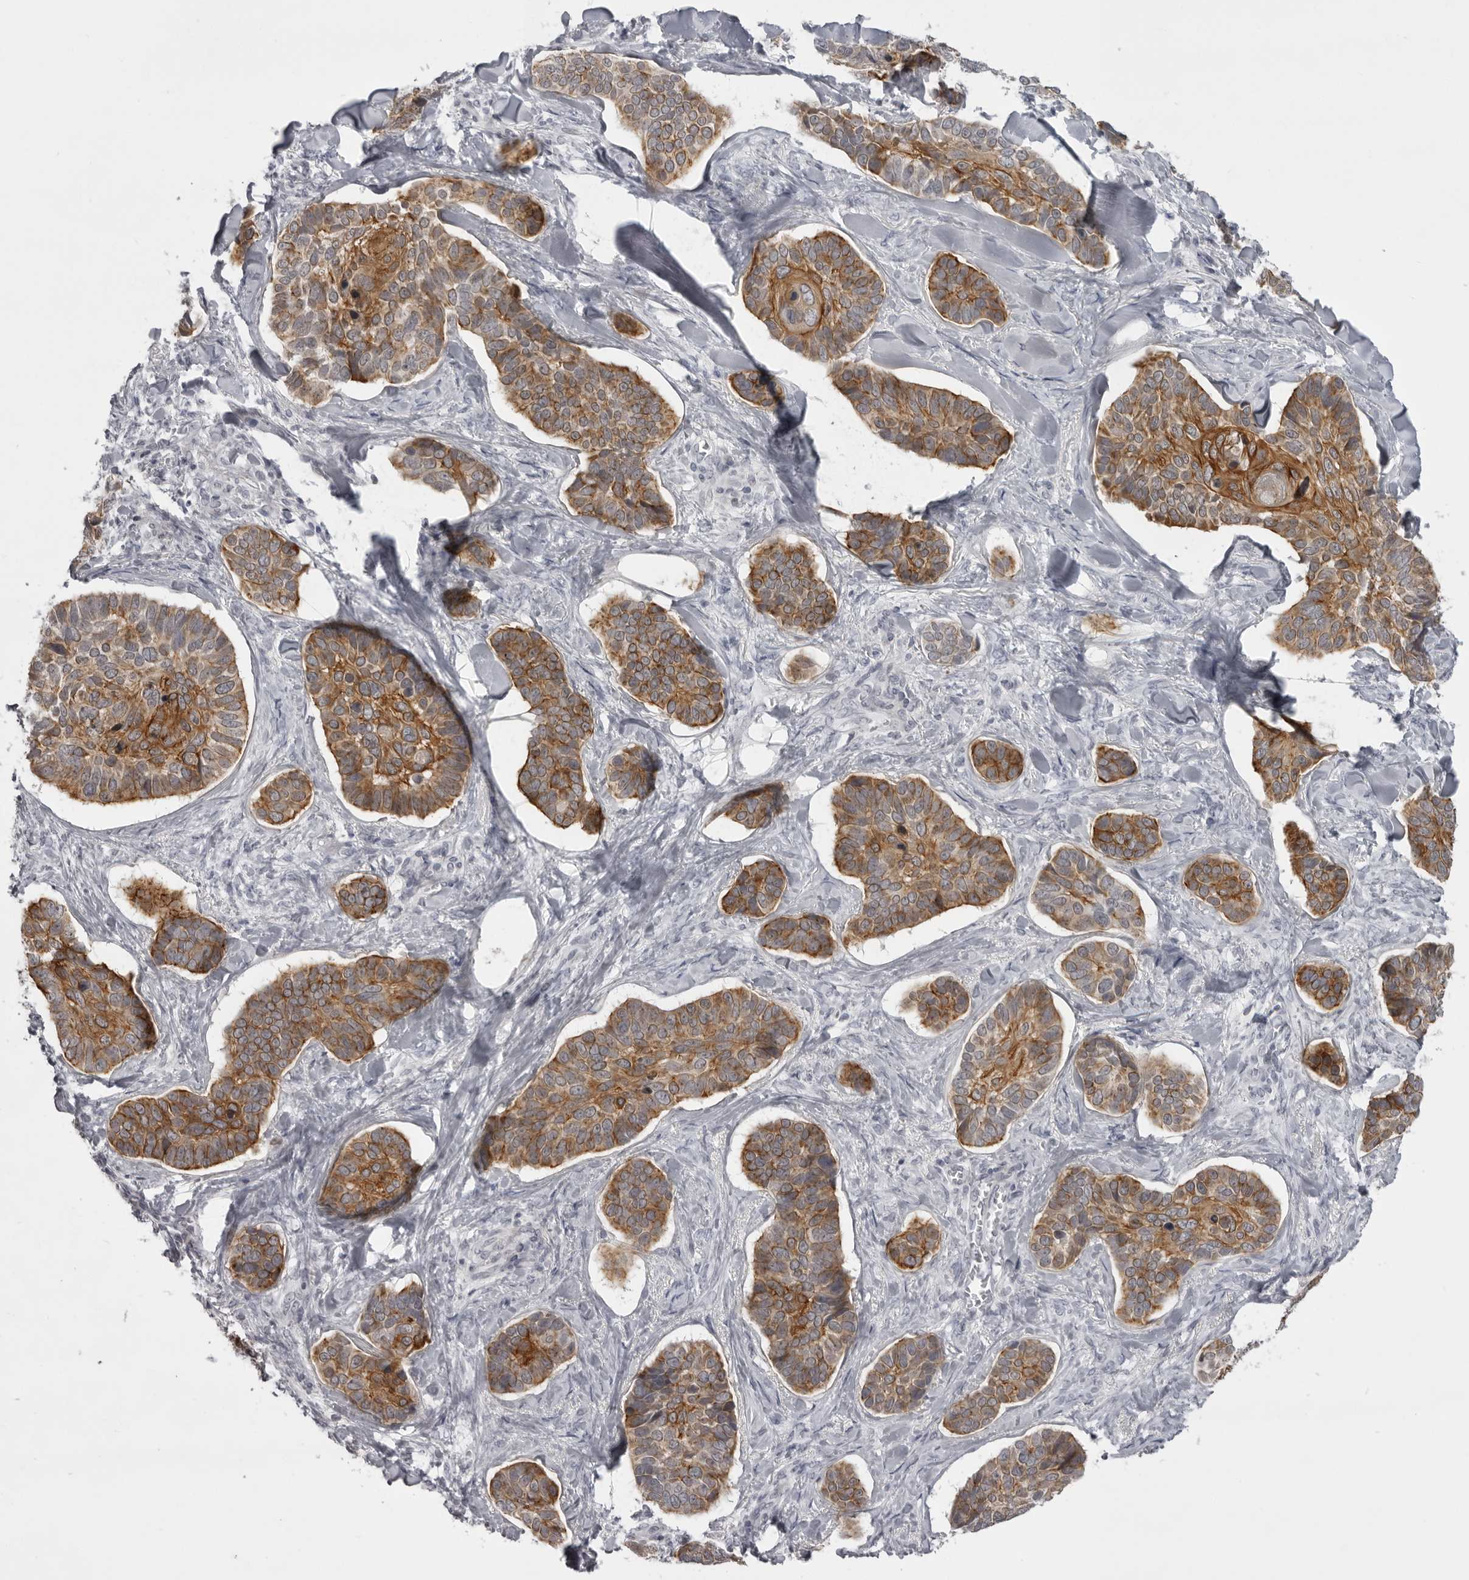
{"staining": {"intensity": "moderate", "quantity": ">75%", "location": "cytoplasmic/membranous"}, "tissue": "skin cancer", "cell_type": "Tumor cells", "image_type": "cancer", "snomed": [{"axis": "morphology", "description": "Basal cell carcinoma"}, {"axis": "topography", "description": "Skin"}], "caption": "Human skin cancer stained for a protein (brown) reveals moderate cytoplasmic/membranous positive expression in approximately >75% of tumor cells.", "gene": "NUDT18", "patient": {"sex": "male", "age": 62}}